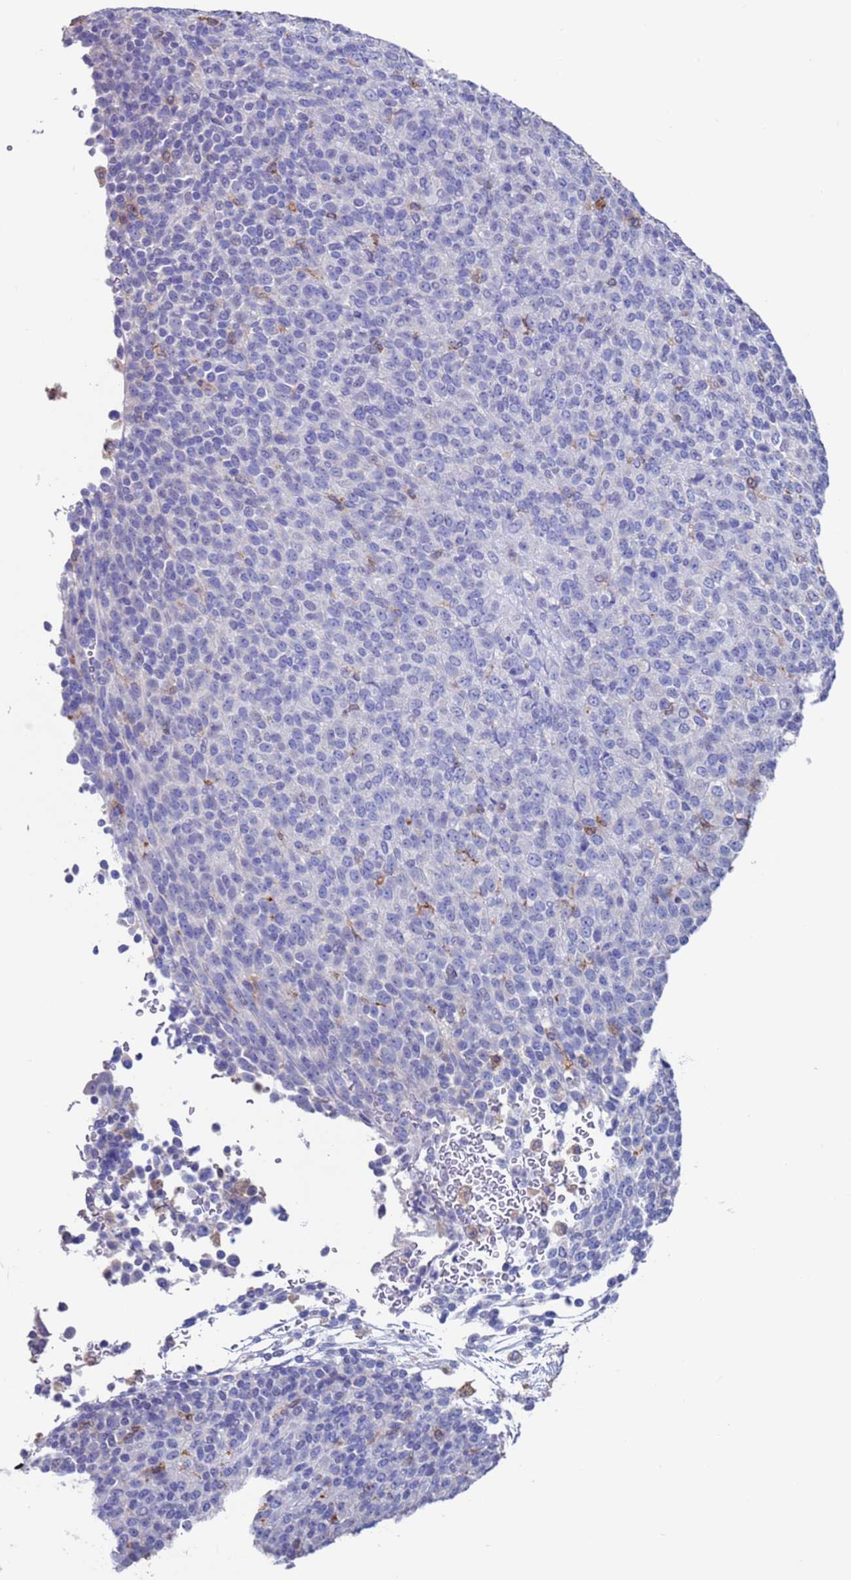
{"staining": {"intensity": "negative", "quantity": "none", "location": "none"}, "tissue": "melanoma", "cell_type": "Tumor cells", "image_type": "cancer", "snomed": [{"axis": "morphology", "description": "Malignant melanoma, Metastatic site"}, {"axis": "topography", "description": "Brain"}], "caption": "Immunohistochemistry (IHC) of human melanoma demonstrates no staining in tumor cells. (DAB immunohistochemistry, high magnification).", "gene": "GREB1L", "patient": {"sex": "female", "age": 56}}